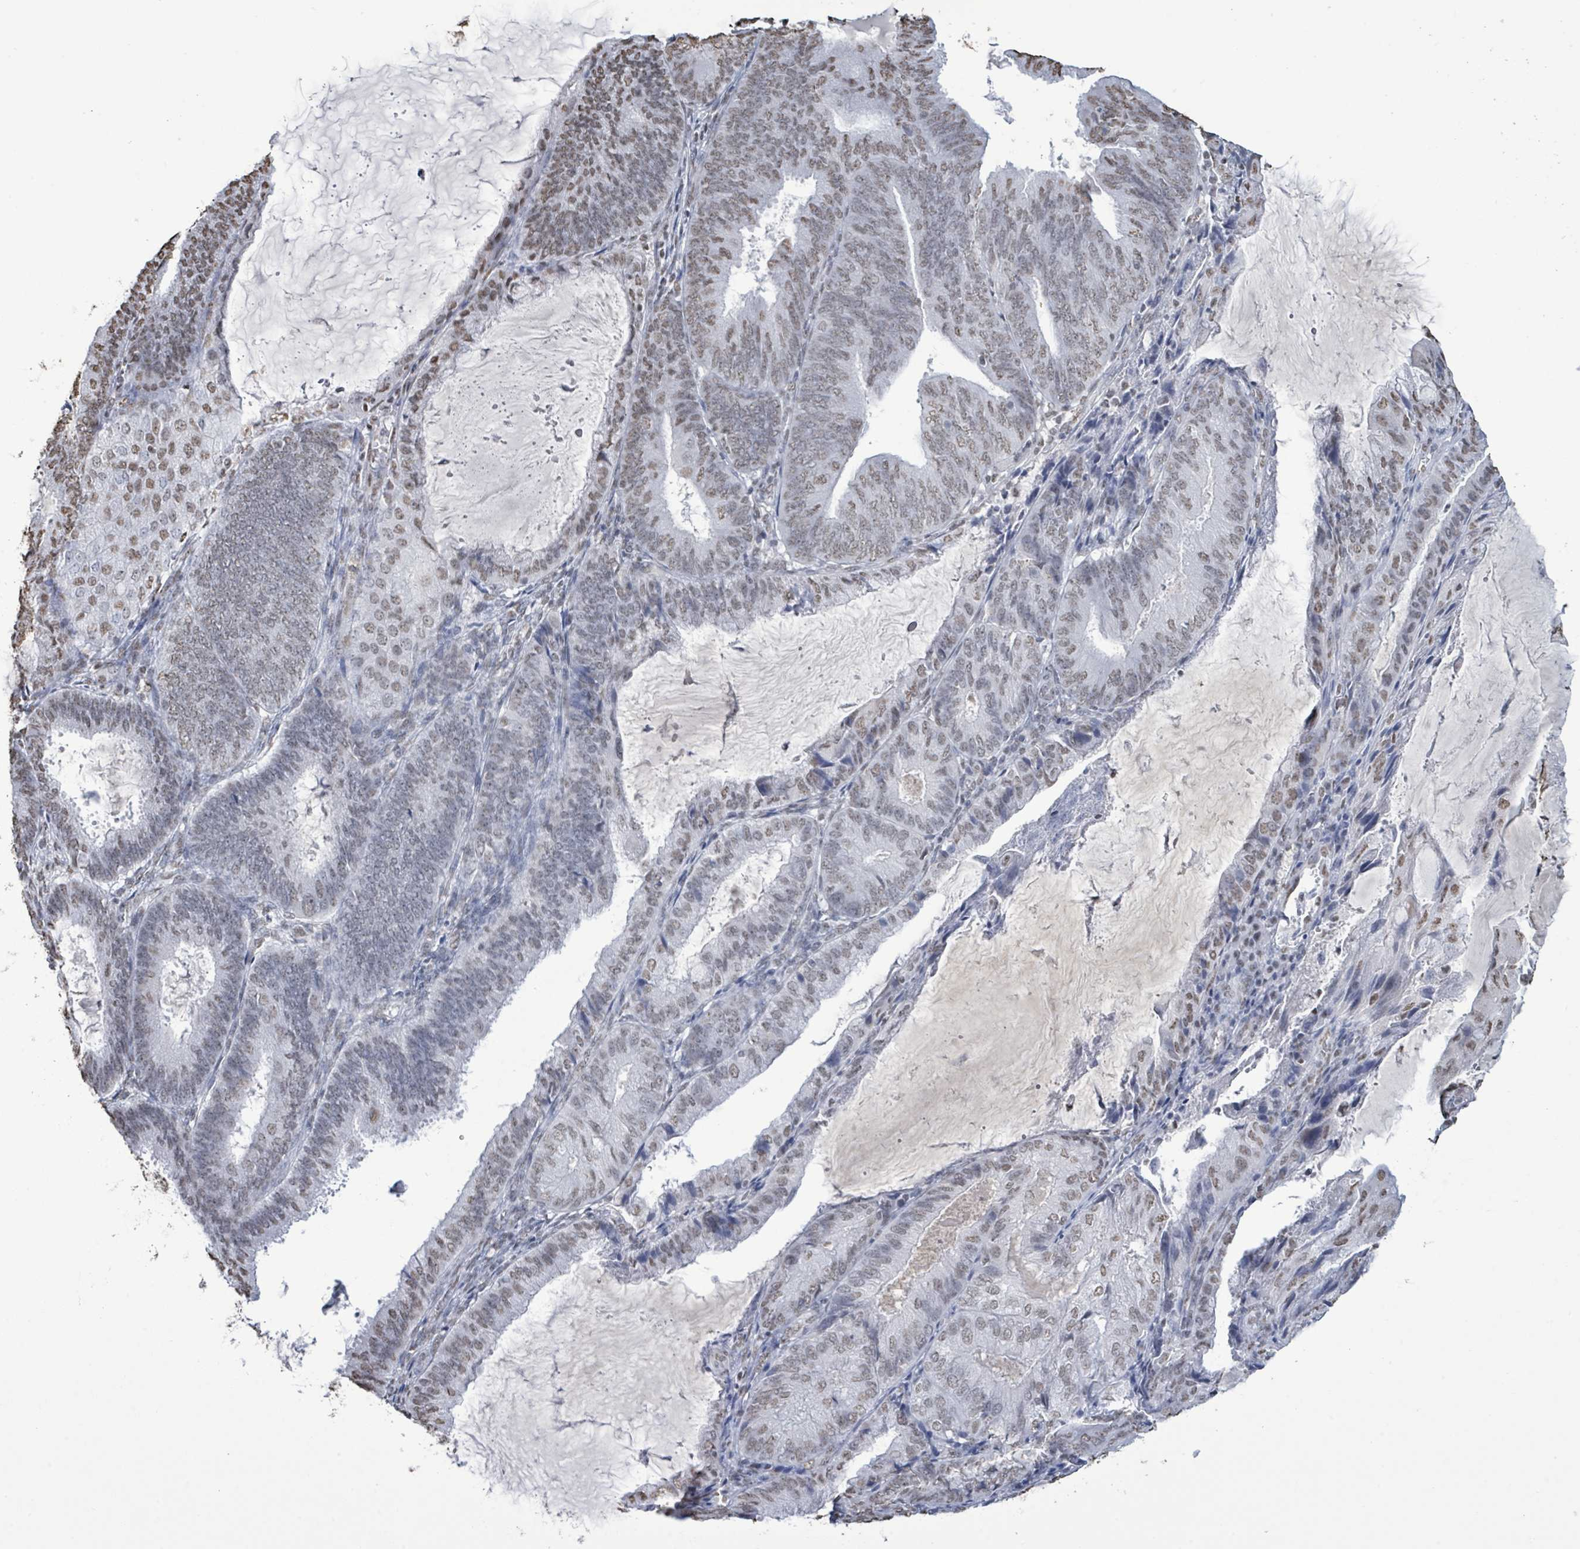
{"staining": {"intensity": "weak", "quantity": "25%-75%", "location": "nuclear"}, "tissue": "endometrial cancer", "cell_type": "Tumor cells", "image_type": "cancer", "snomed": [{"axis": "morphology", "description": "Adenocarcinoma, NOS"}, {"axis": "topography", "description": "Endometrium"}], "caption": "Endometrial cancer was stained to show a protein in brown. There is low levels of weak nuclear positivity in approximately 25%-75% of tumor cells.", "gene": "SAMD14", "patient": {"sex": "female", "age": 81}}